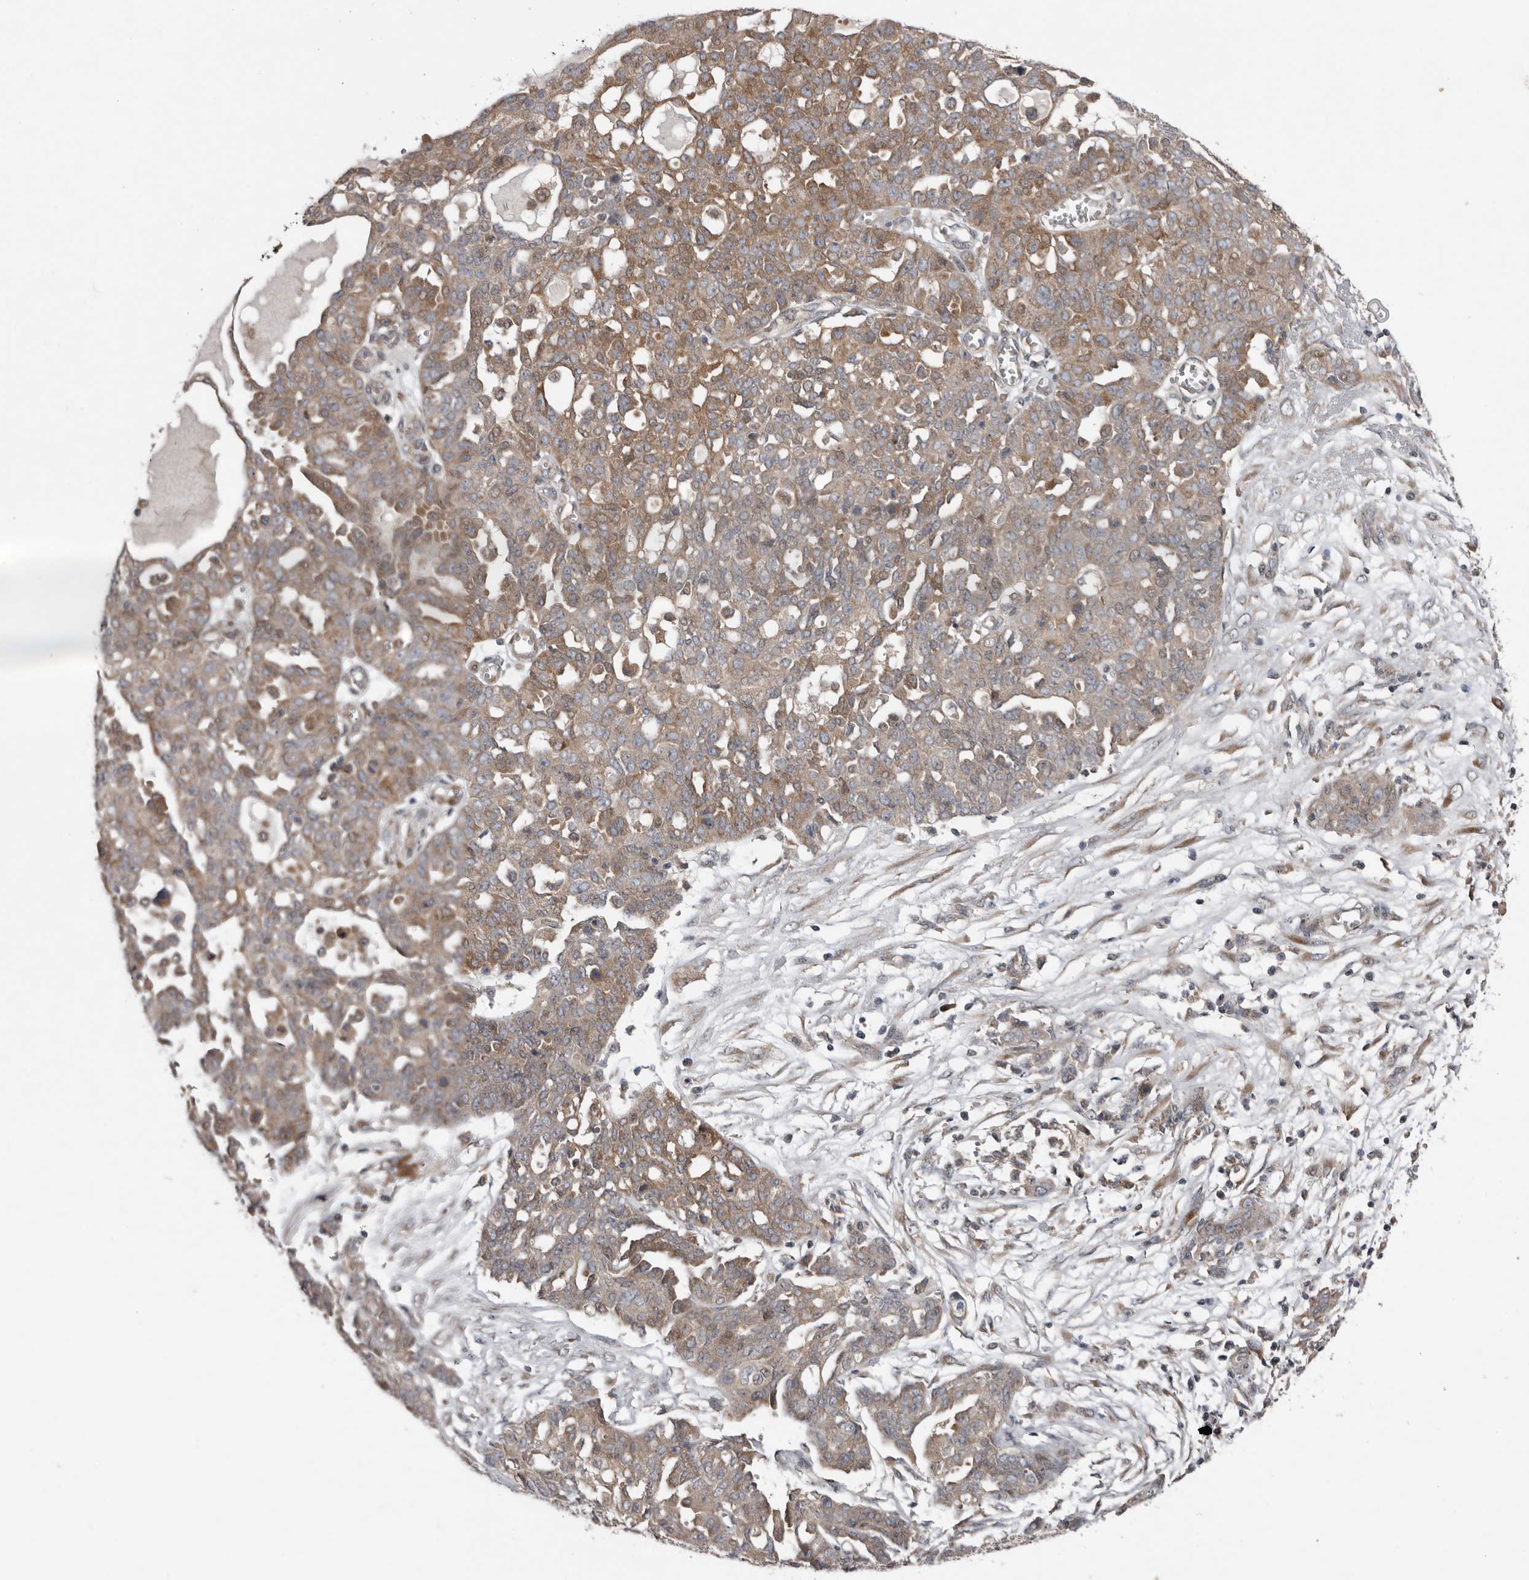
{"staining": {"intensity": "moderate", "quantity": "<25%", "location": "cytoplasmic/membranous"}, "tissue": "ovarian cancer", "cell_type": "Tumor cells", "image_type": "cancer", "snomed": [{"axis": "morphology", "description": "Cystadenocarcinoma, serous, NOS"}, {"axis": "topography", "description": "Soft tissue"}, {"axis": "topography", "description": "Ovary"}], "caption": "Moderate cytoplasmic/membranous positivity is identified in about <25% of tumor cells in serous cystadenocarcinoma (ovarian).", "gene": "CHML", "patient": {"sex": "female", "age": 57}}